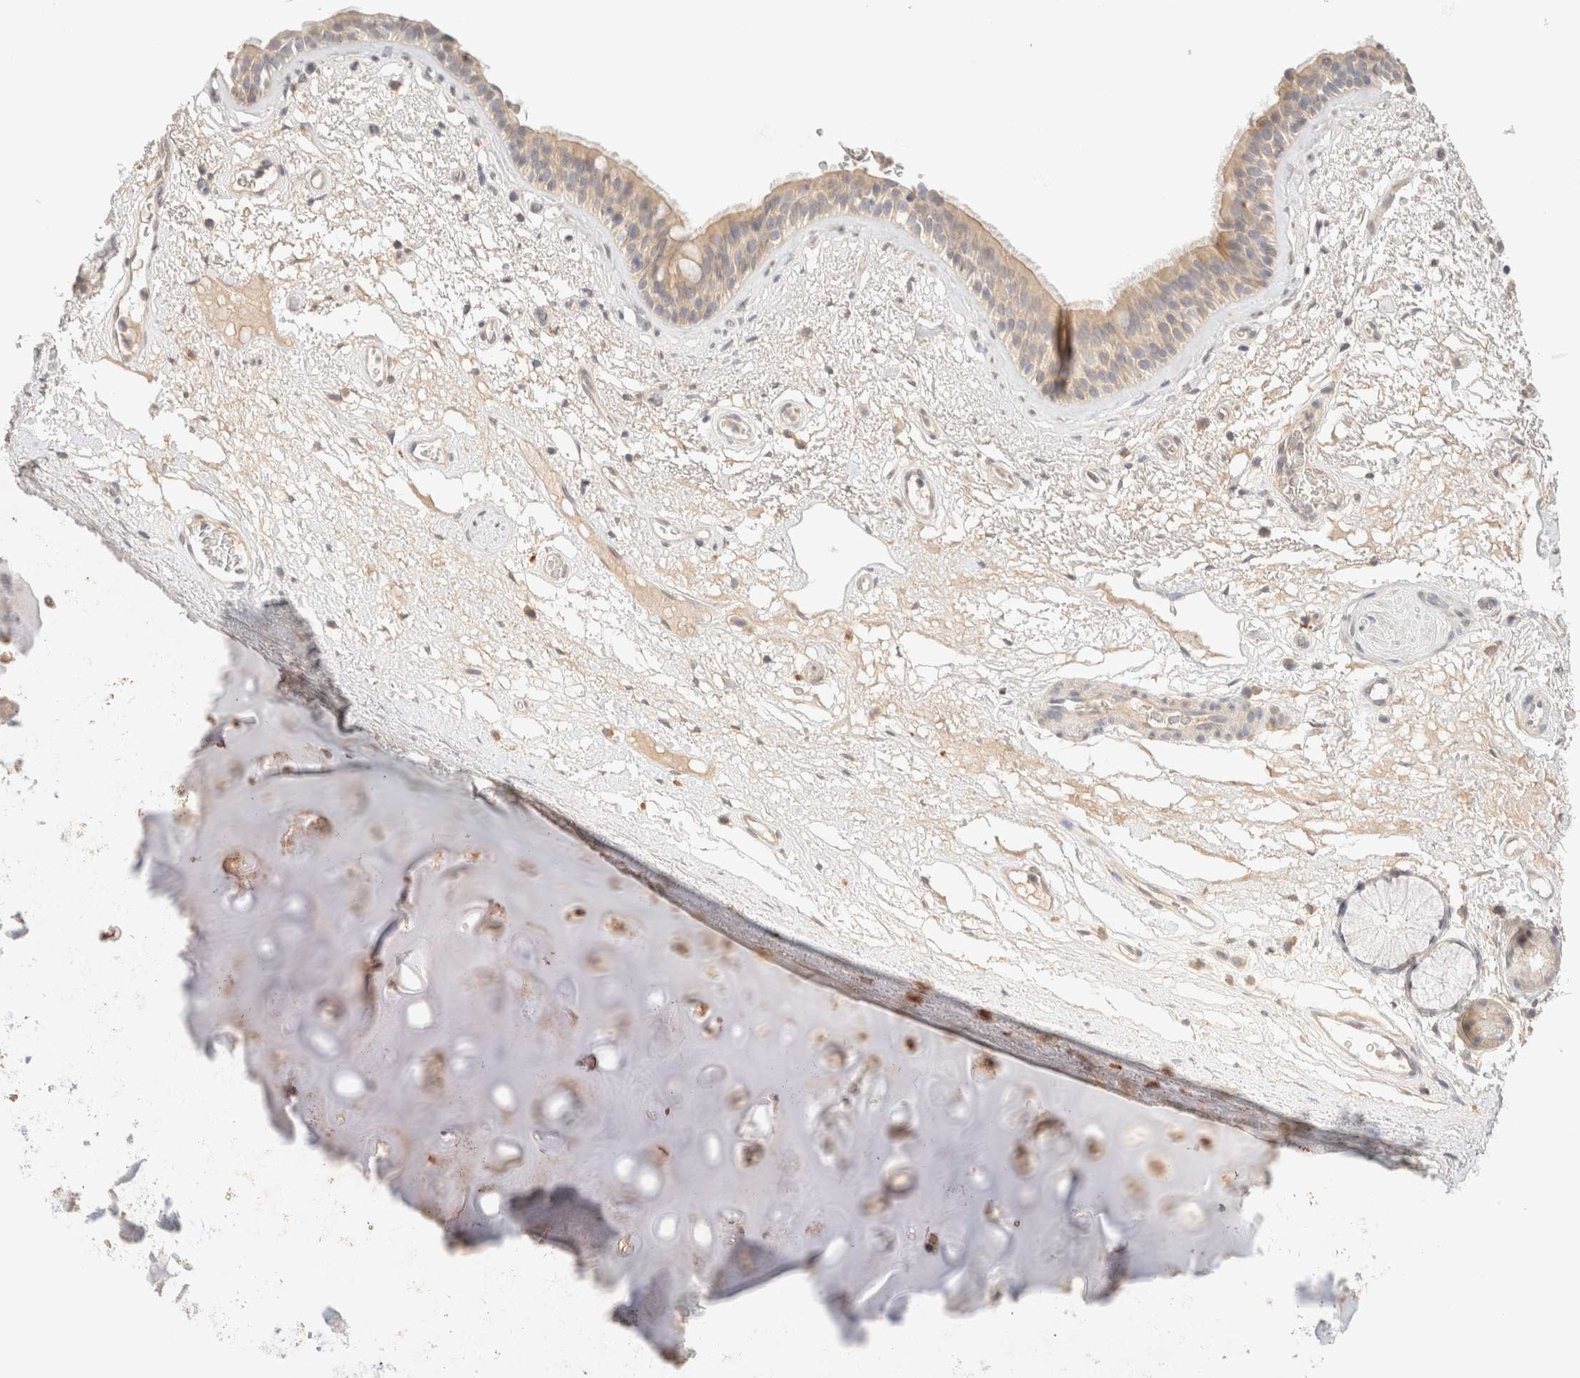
{"staining": {"intensity": "weak", "quantity": ">75%", "location": "cytoplasmic/membranous"}, "tissue": "bronchus", "cell_type": "Respiratory epithelial cells", "image_type": "normal", "snomed": [{"axis": "morphology", "description": "Normal tissue, NOS"}, {"axis": "topography", "description": "Cartilage tissue"}], "caption": "Immunohistochemistry (IHC) image of normal bronchus stained for a protein (brown), which demonstrates low levels of weak cytoplasmic/membranous expression in approximately >75% of respiratory epithelial cells.", "gene": "SARM1", "patient": {"sex": "female", "age": 63}}